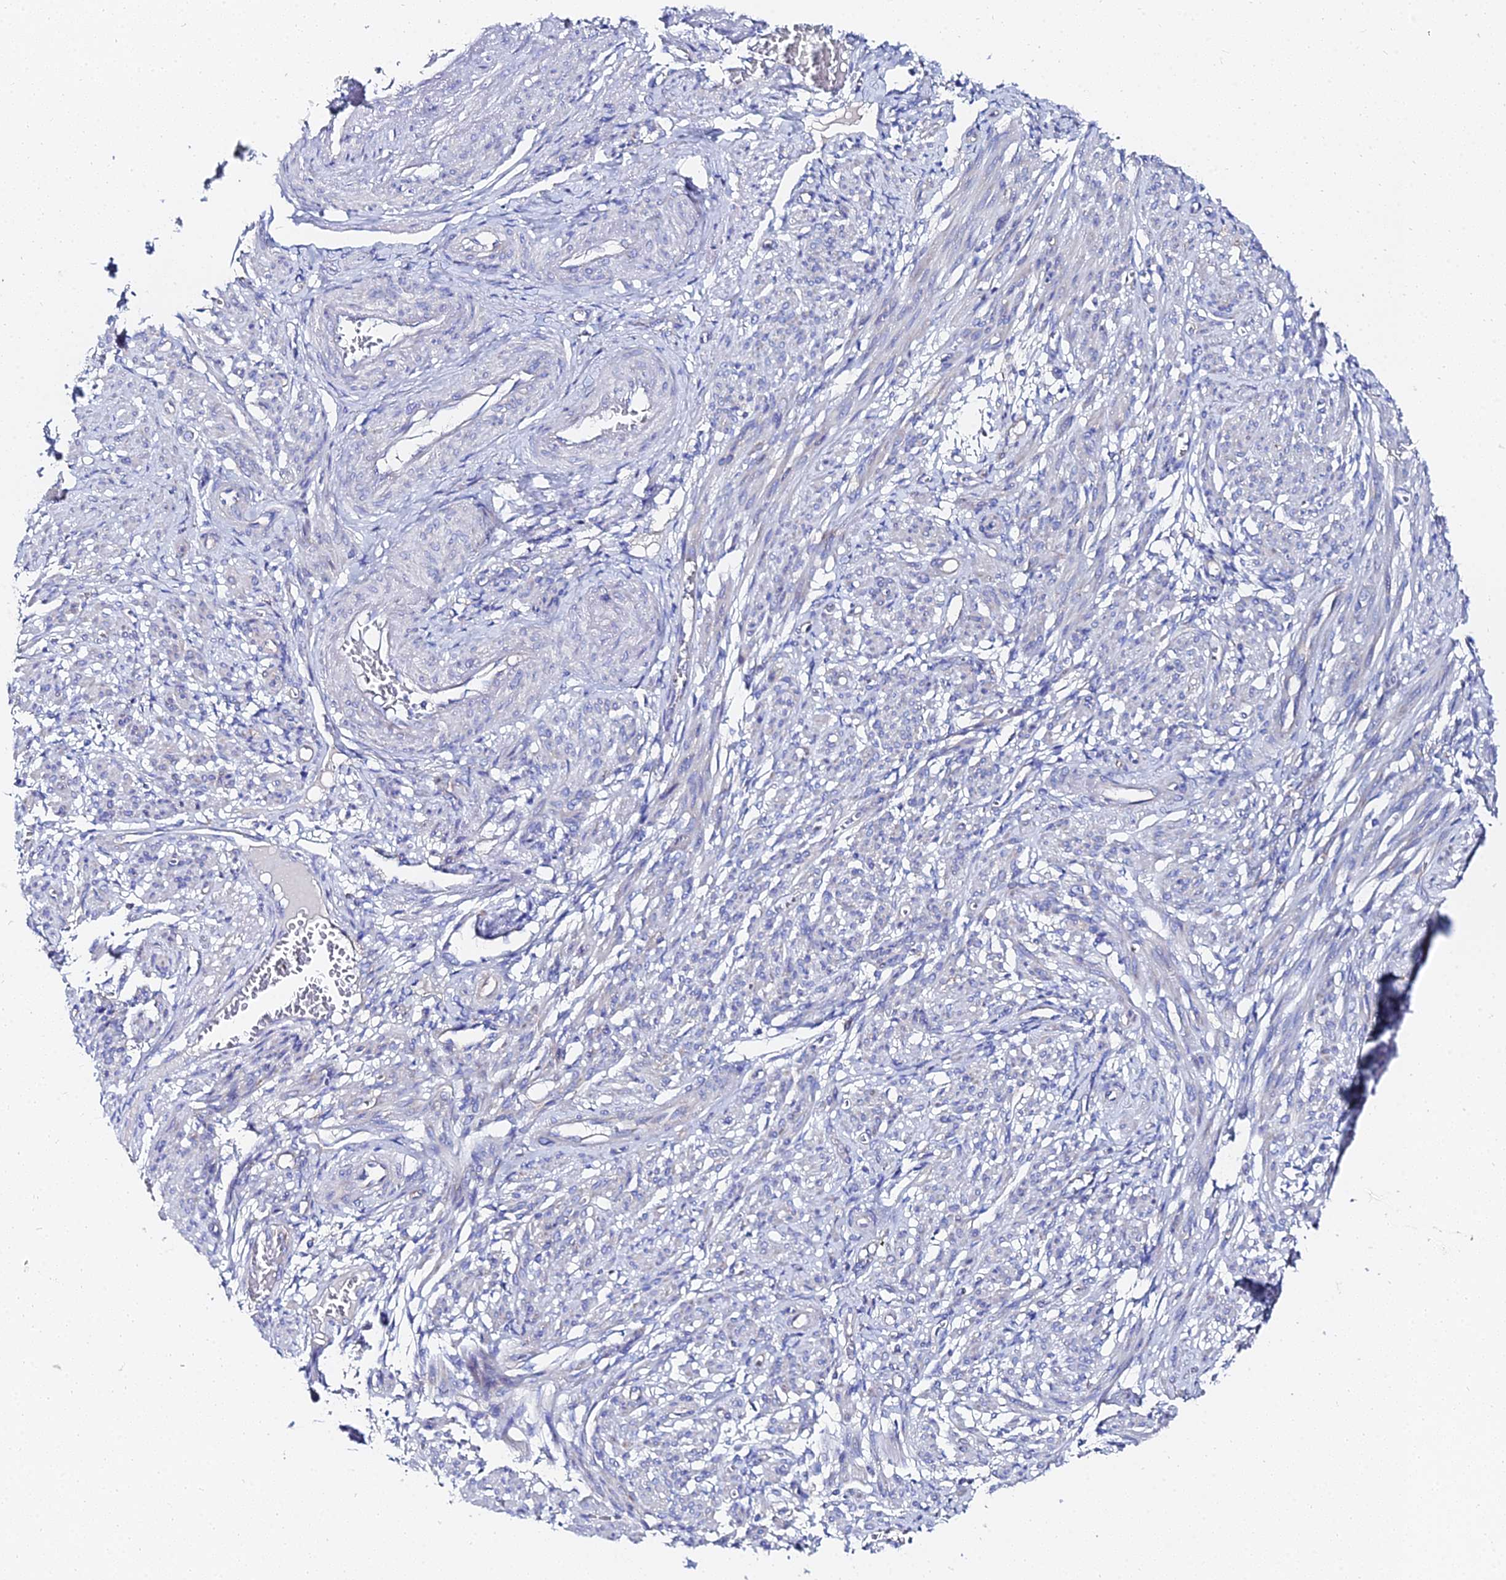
{"staining": {"intensity": "negative", "quantity": "none", "location": "none"}, "tissue": "smooth muscle", "cell_type": "Smooth muscle cells", "image_type": "normal", "snomed": [{"axis": "morphology", "description": "Normal tissue, NOS"}, {"axis": "topography", "description": "Smooth muscle"}], "caption": "High power microscopy micrograph of an IHC micrograph of unremarkable smooth muscle, revealing no significant expression in smooth muscle cells.", "gene": "PTTG1", "patient": {"sex": "female", "age": 39}}